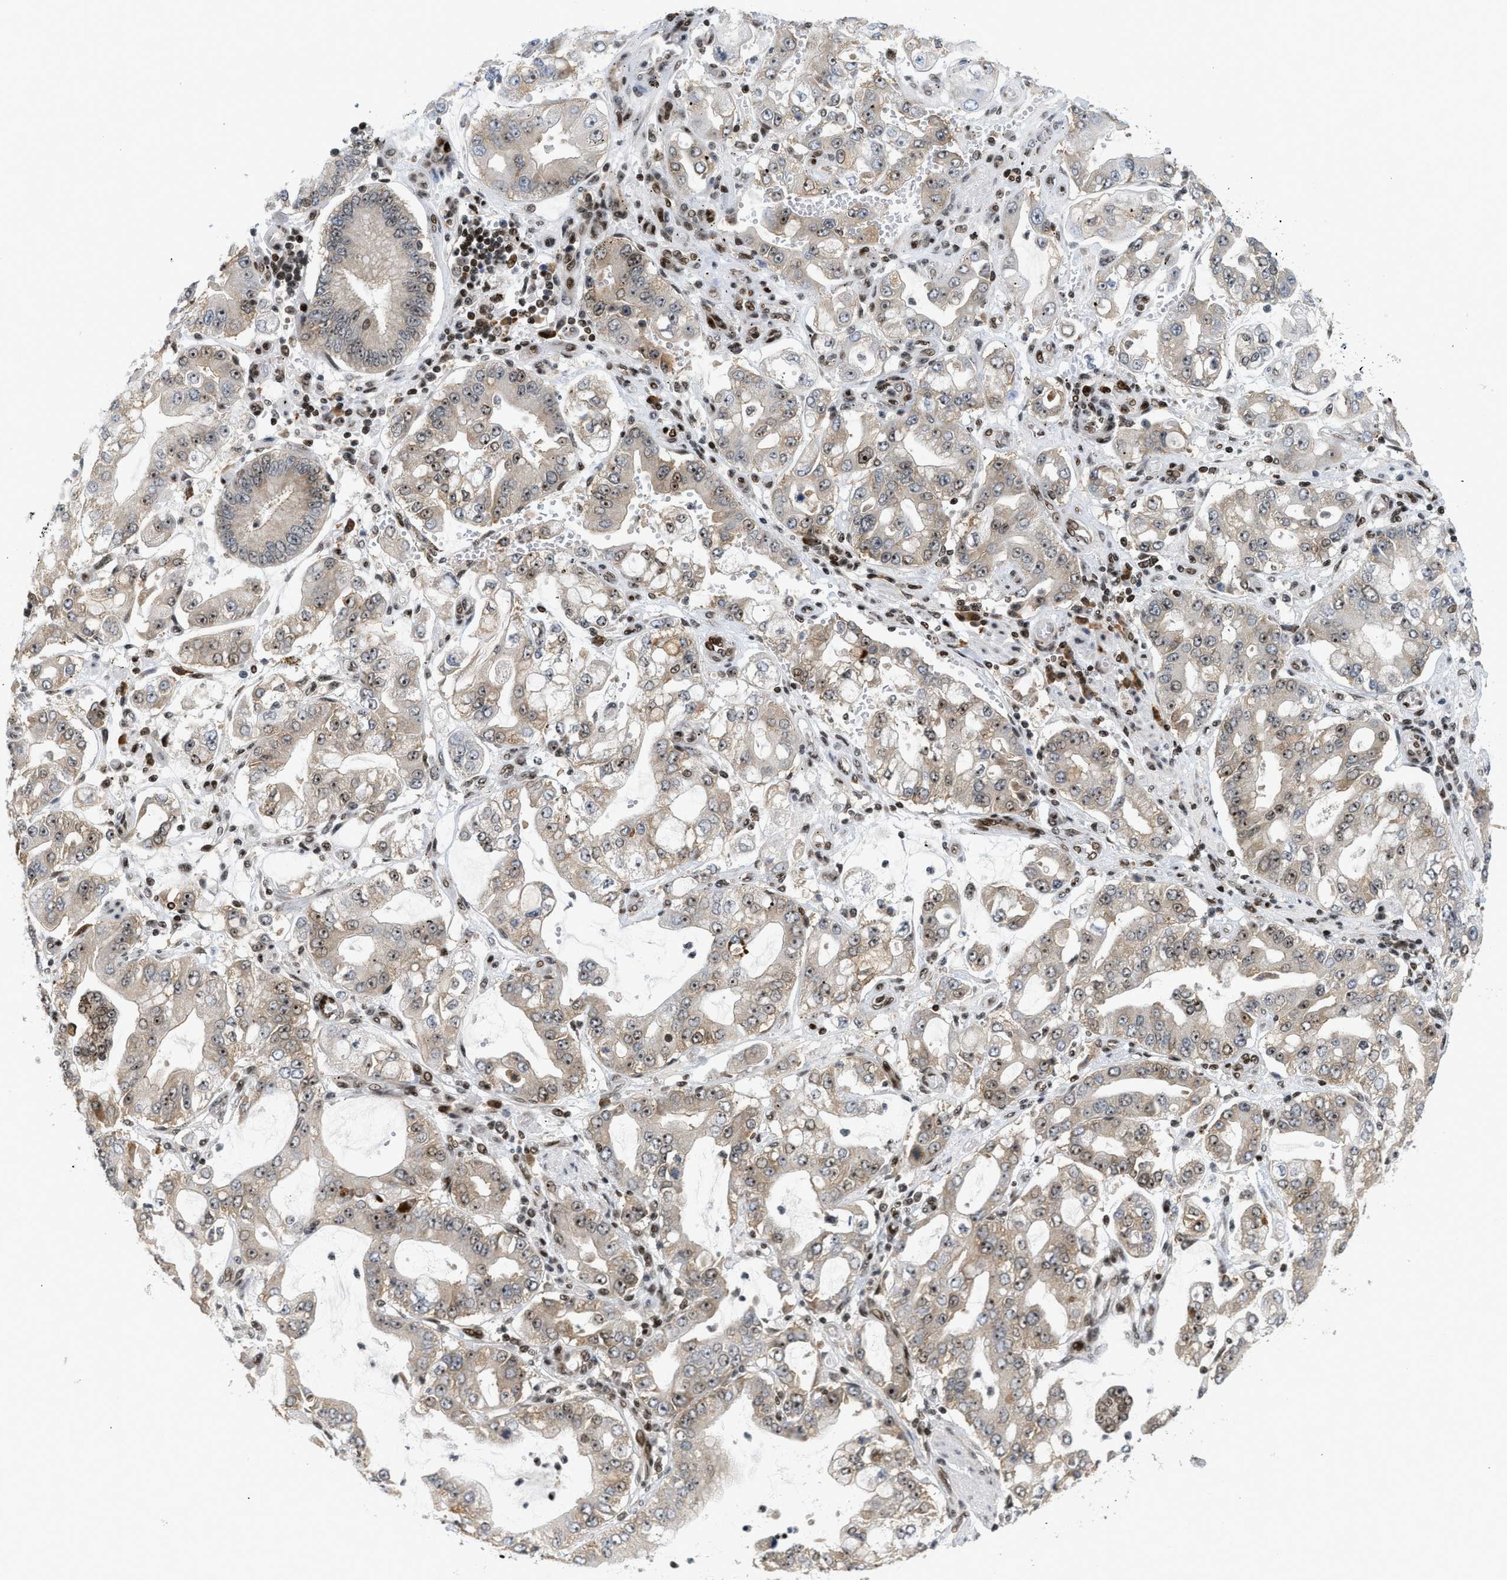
{"staining": {"intensity": "moderate", "quantity": "25%-75%", "location": "cytoplasmic/membranous,nuclear"}, "tissue": "stomach cancer", "cell_type": "Tumor cells", "image_type": "cancer", "snomed": [{"axis": "morphology", "description": "Adenocarcinoma, NOS"}, {"axis": "topography", "description": "Stomach"}], "caption": "A photomicrograph of human stomach cancer (adenocarcinoma) stained for a protein displays moderate cytoplasmic/membranous and nuclear brown staining in tumor cells.", "gene": "ZNF22", "patient": {"sex": "male", "age": 76}}